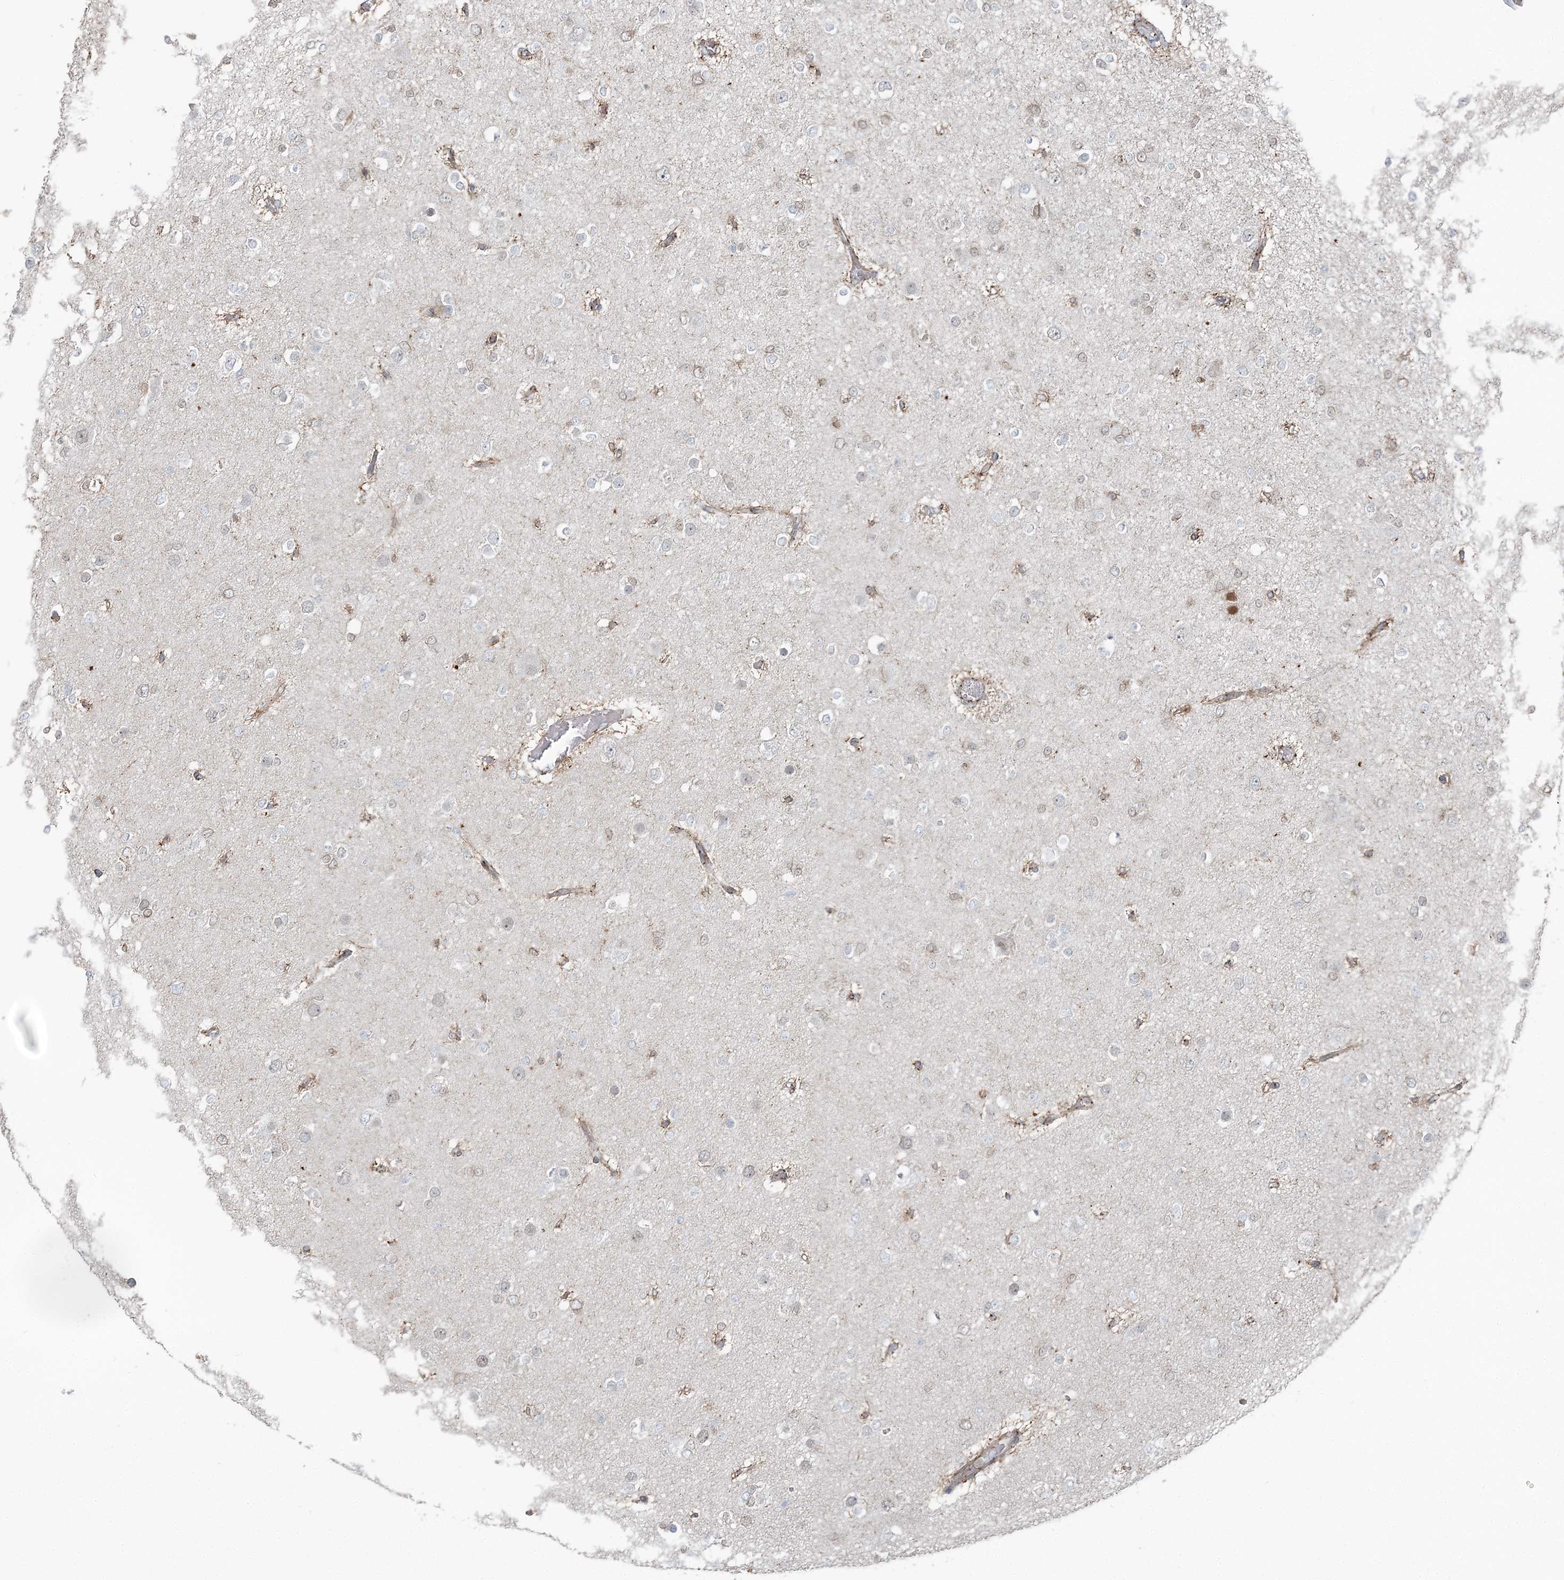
{"staining": {"intensity": "weak", "quantity": "<25%", "location": "cytoplasmic/membranous"}, "tissue": "glioma", "cell_type": "Tumor cells", "image_type": "cancer", "snomed": [{"axis": "morphology", "description": "Glioma, malignant, Low grade"}, {"axis": "topography", "description": "Brain"}], "caption": "Immunohistochemistry (IHC) photomicrograph of glioma stained for a protein (brown), which shows no expression in tumor cells.", "gene": "FBXL17", "patient": {"sex": "female", "age": 22}}